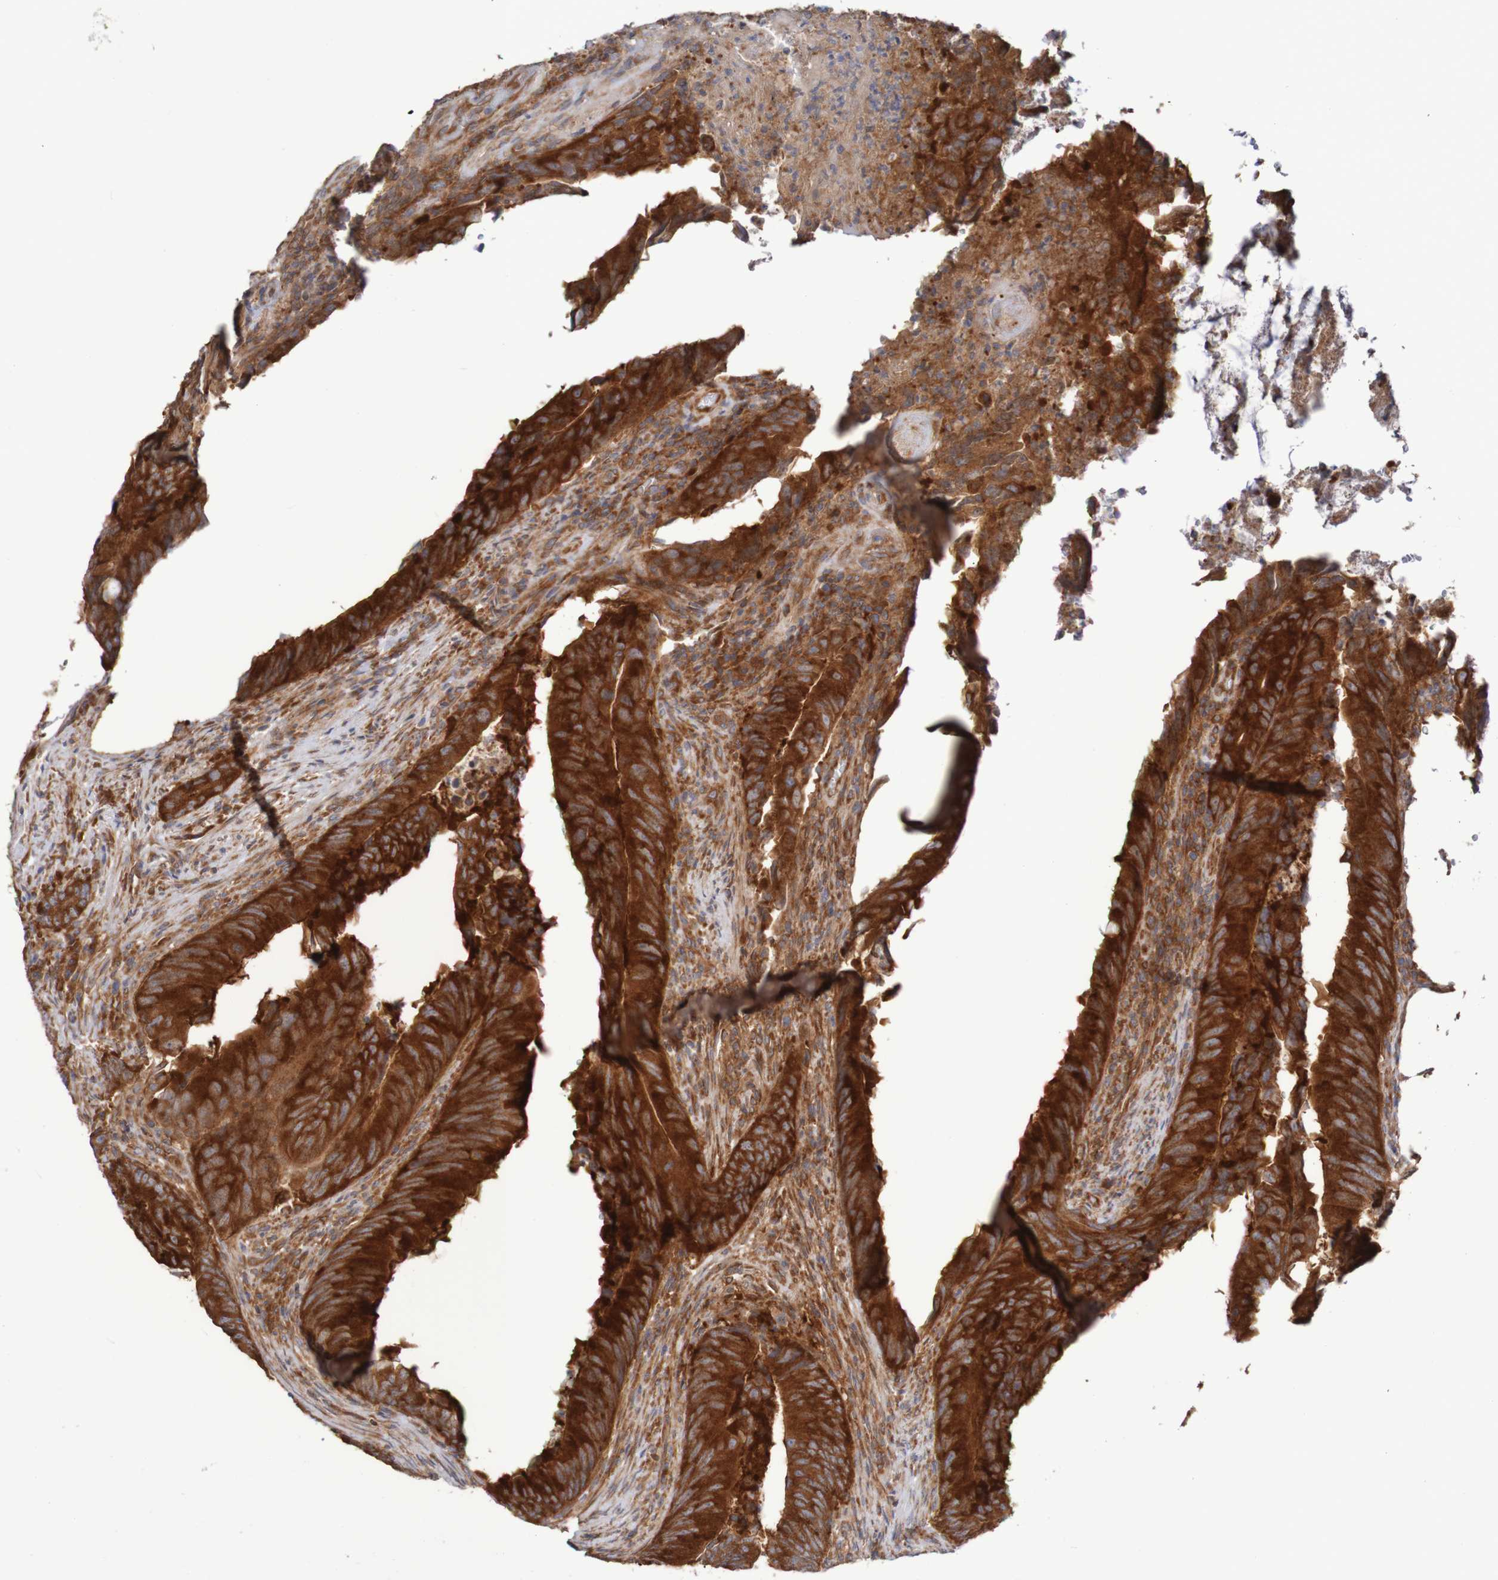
{"staining": {"intensity": "strong", "quantity": ">75%", "location": "cytoplasmic/membranous"}, "tissue": "colorectal cancer", "cell_type": "Tumor cells", "image_type": "cancer", "snomed": [{"axis": "morphology", "description": "Normal tissue, NOS"}, {"axis": "morphology", "description": "Adenocarcinoma, NOS"}, {"axis": "topography", "description": "Colon"}], "caption": "Immunohistochemistry (IHC) photomicrograph of colorectal adenocarcinoma stained for a protein (brown), which shows high levels of strong cytoplasmic/membranous expression in about >75% of tumor cells.", "gene": "LRRC47", "patient": {"sex": "male", "age": 56}}